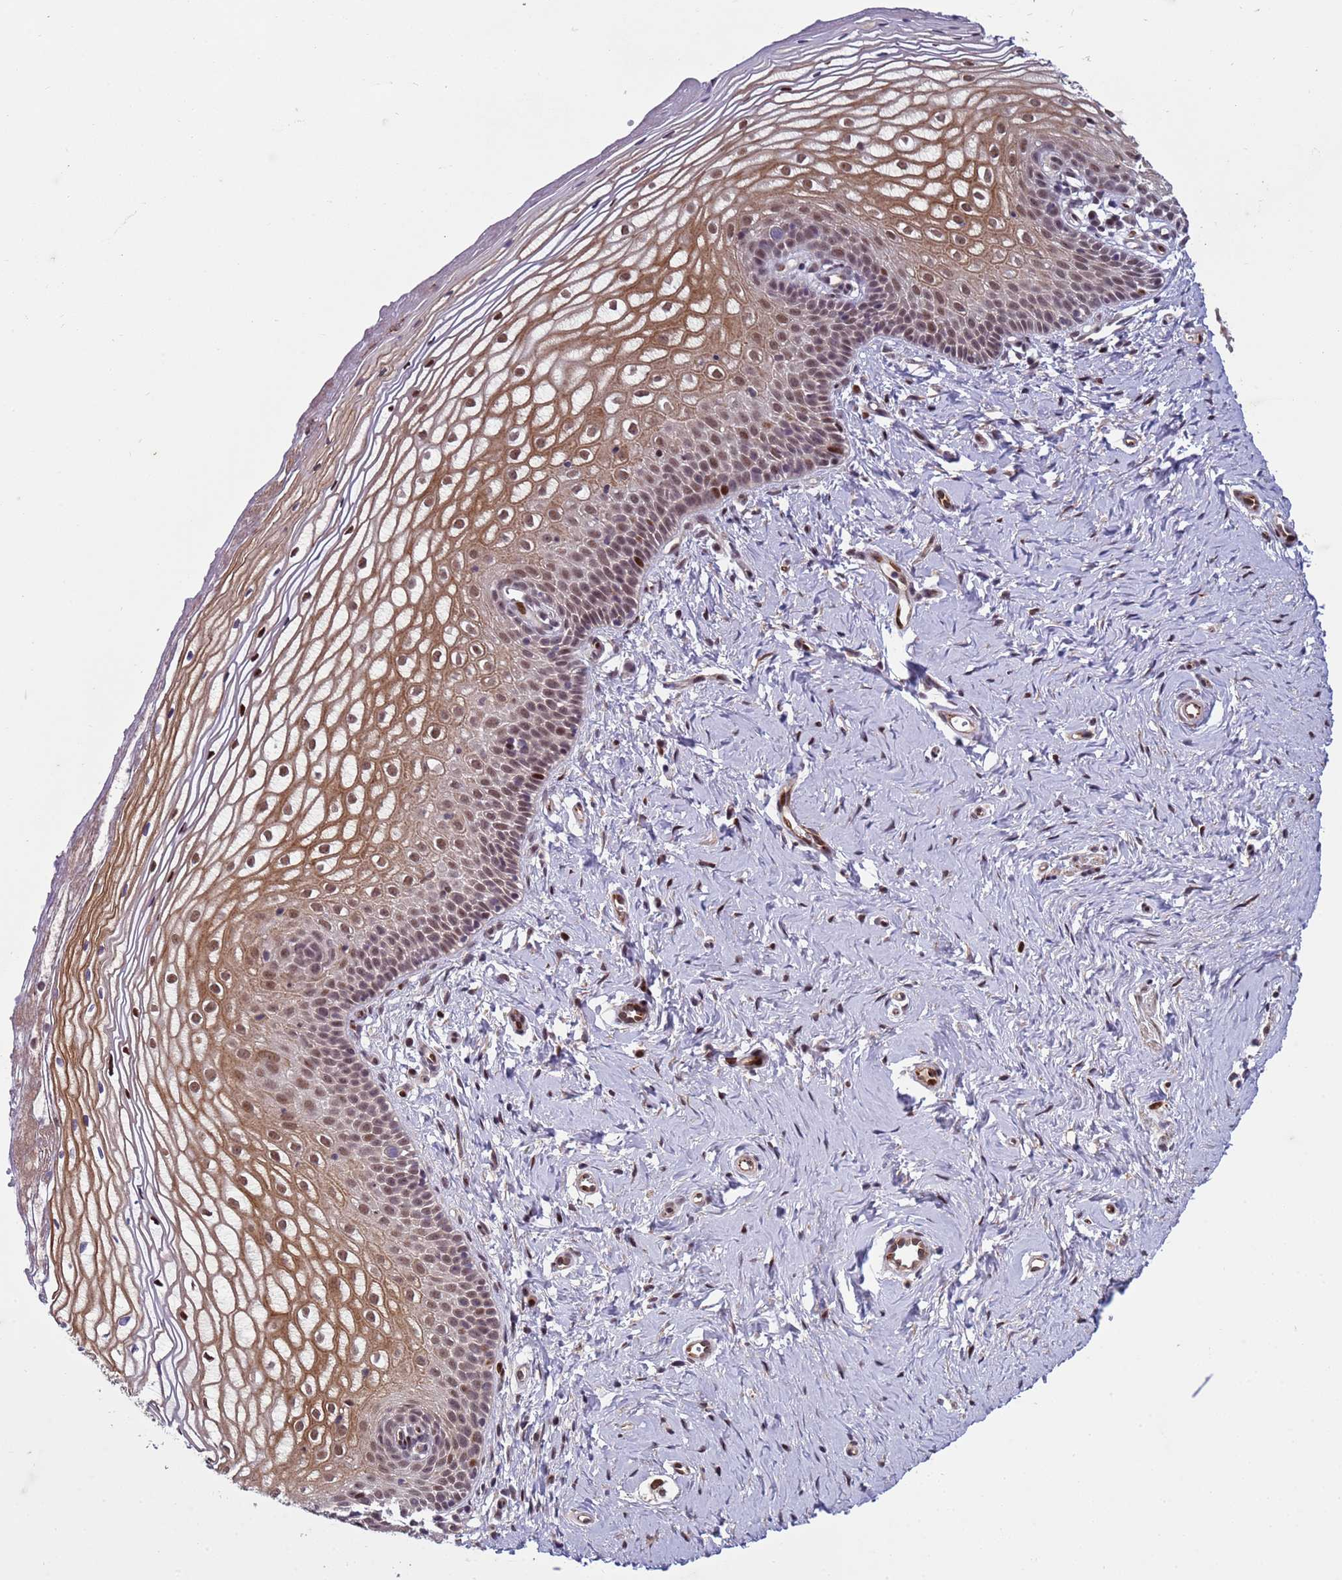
{"staining": {"intensity": "moderate", "quantity": ">75%", "location": "cytoplasmic/membranous,nuclear"}, "tissue": "vagina", "cell_type": "Squamous epithelial cells", "image_type": "normal", "snomed": [{"axis": "morphology", "description": "Normal tissue, NOS"}, {"axis": "topography", "description": "Vagina"}], "caption": "High-power microscopy captured an immunohistochemistry photomicrograph of normal vagina, revealing moderate cytoplasmic/membranous,nuclear expression in about >75% of squamous epithelial cells.", "gene": "SHC3", "patient": {"sex": "female", "age": 56}}